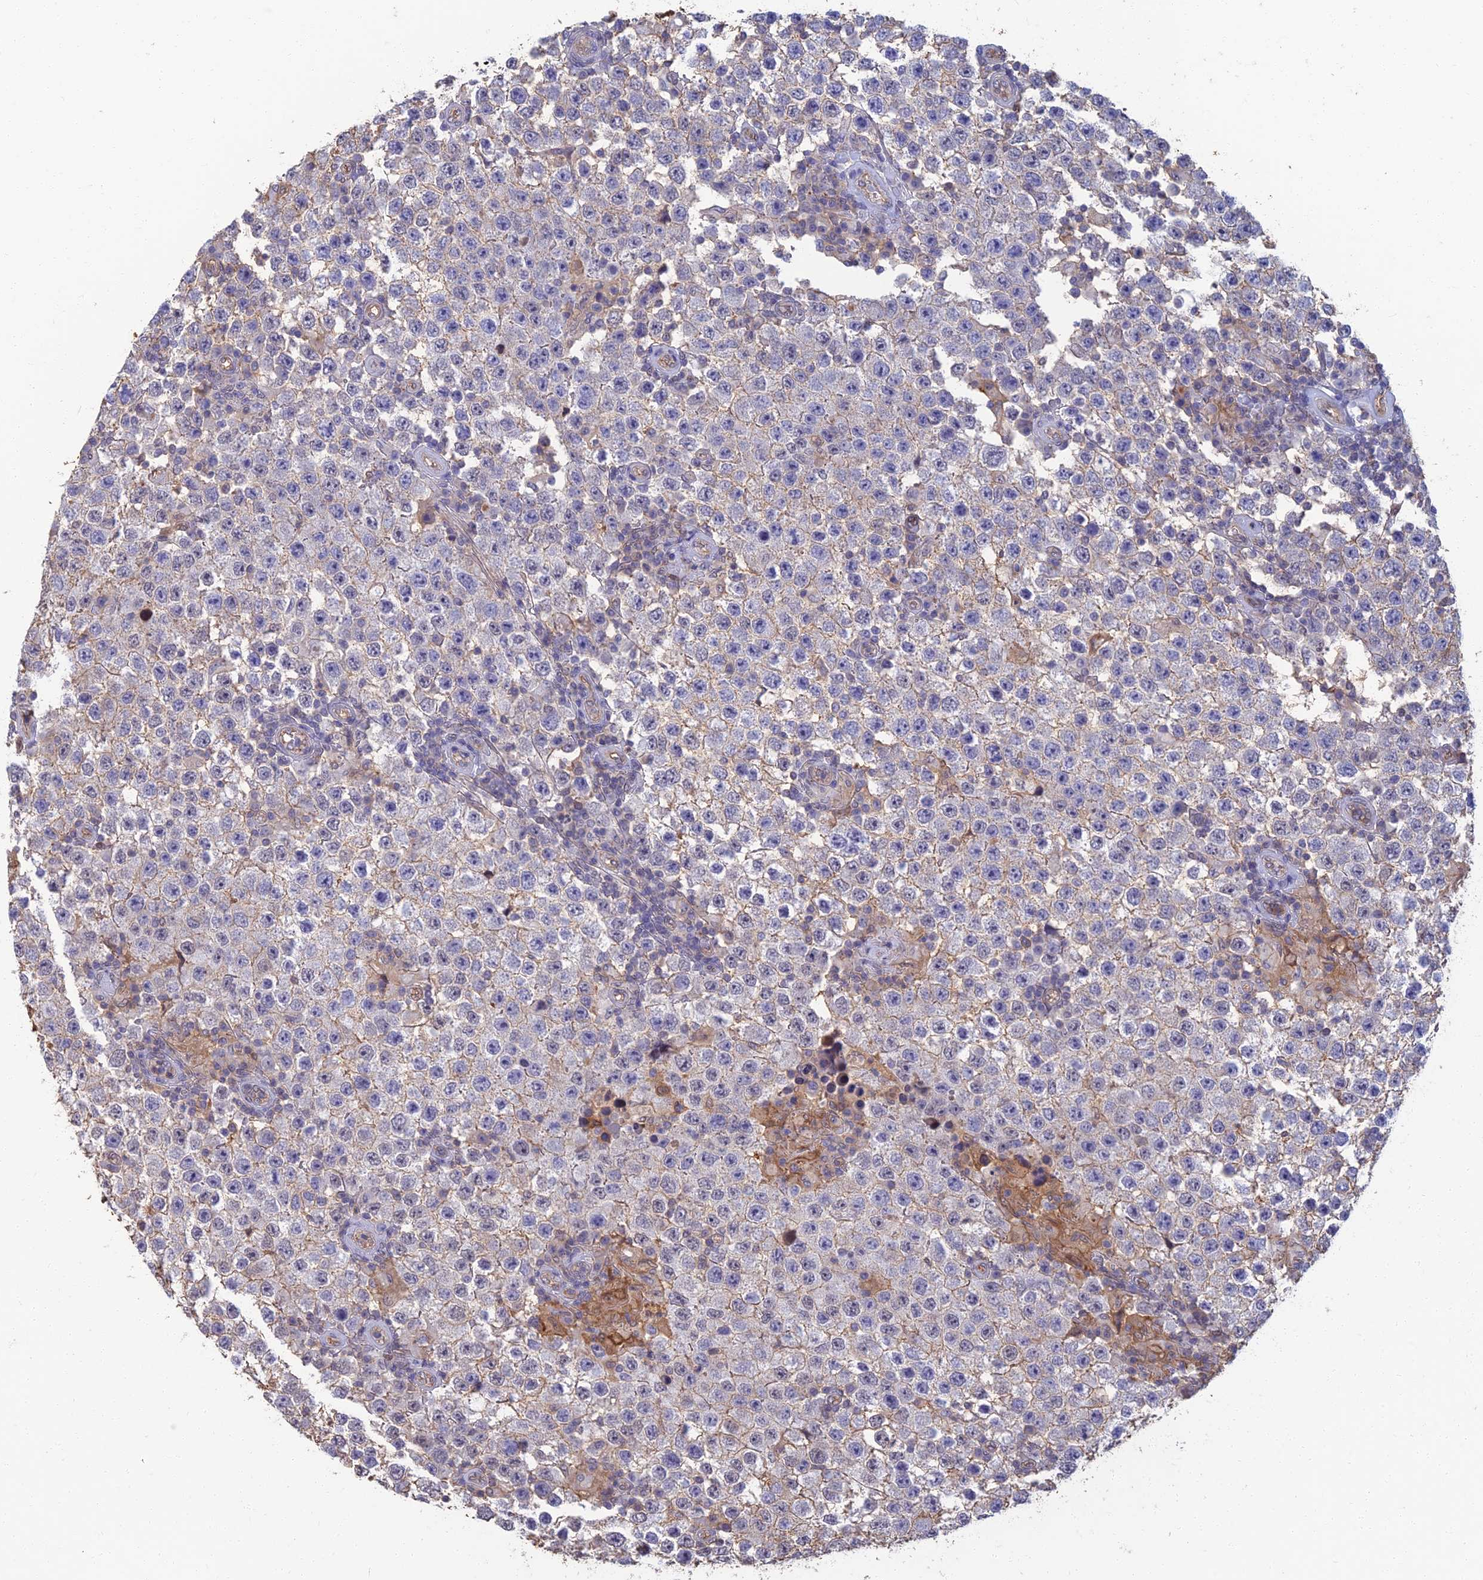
{"staining": {"intensity": "weak", "quantity": "<25%", "location": "cytoplasmic/membranous"}, "tissue": "testis cancer", "cell_type": "Tumor cells", "image_type": "cancer", "snomed": [{"axis": "morphology", "description": "Normal tissue, NOS"}, {"axis": "morphology", "description": "Urothelial carcinoma, High grade"}, {"axis": "morphology", "description": "Seminoma, NOS"}, {"axis": "morphology", "description": "Carcinoma, Embryonal, NOS"}, {"axis": "topography", "description": "Urinary bladder"}, {"axis": "topography", "description": "Testis"}], "caption": "Immunohistochemistry image of neoplastic tissue: human testis embryonal carcinoma stained with DAB (3,3'-diaminobenzidine) demonstrates no significant protein expression in tumor cells. Brightfield microscopy of immunohistochemistry (IHC) stained with DAB (3,3'-diaminobenzidine) (brown) and hematoxylin (blue), captured at high magnification.", "gene": "LRRN3", "patient": {"sex": "male", "age": 41}}